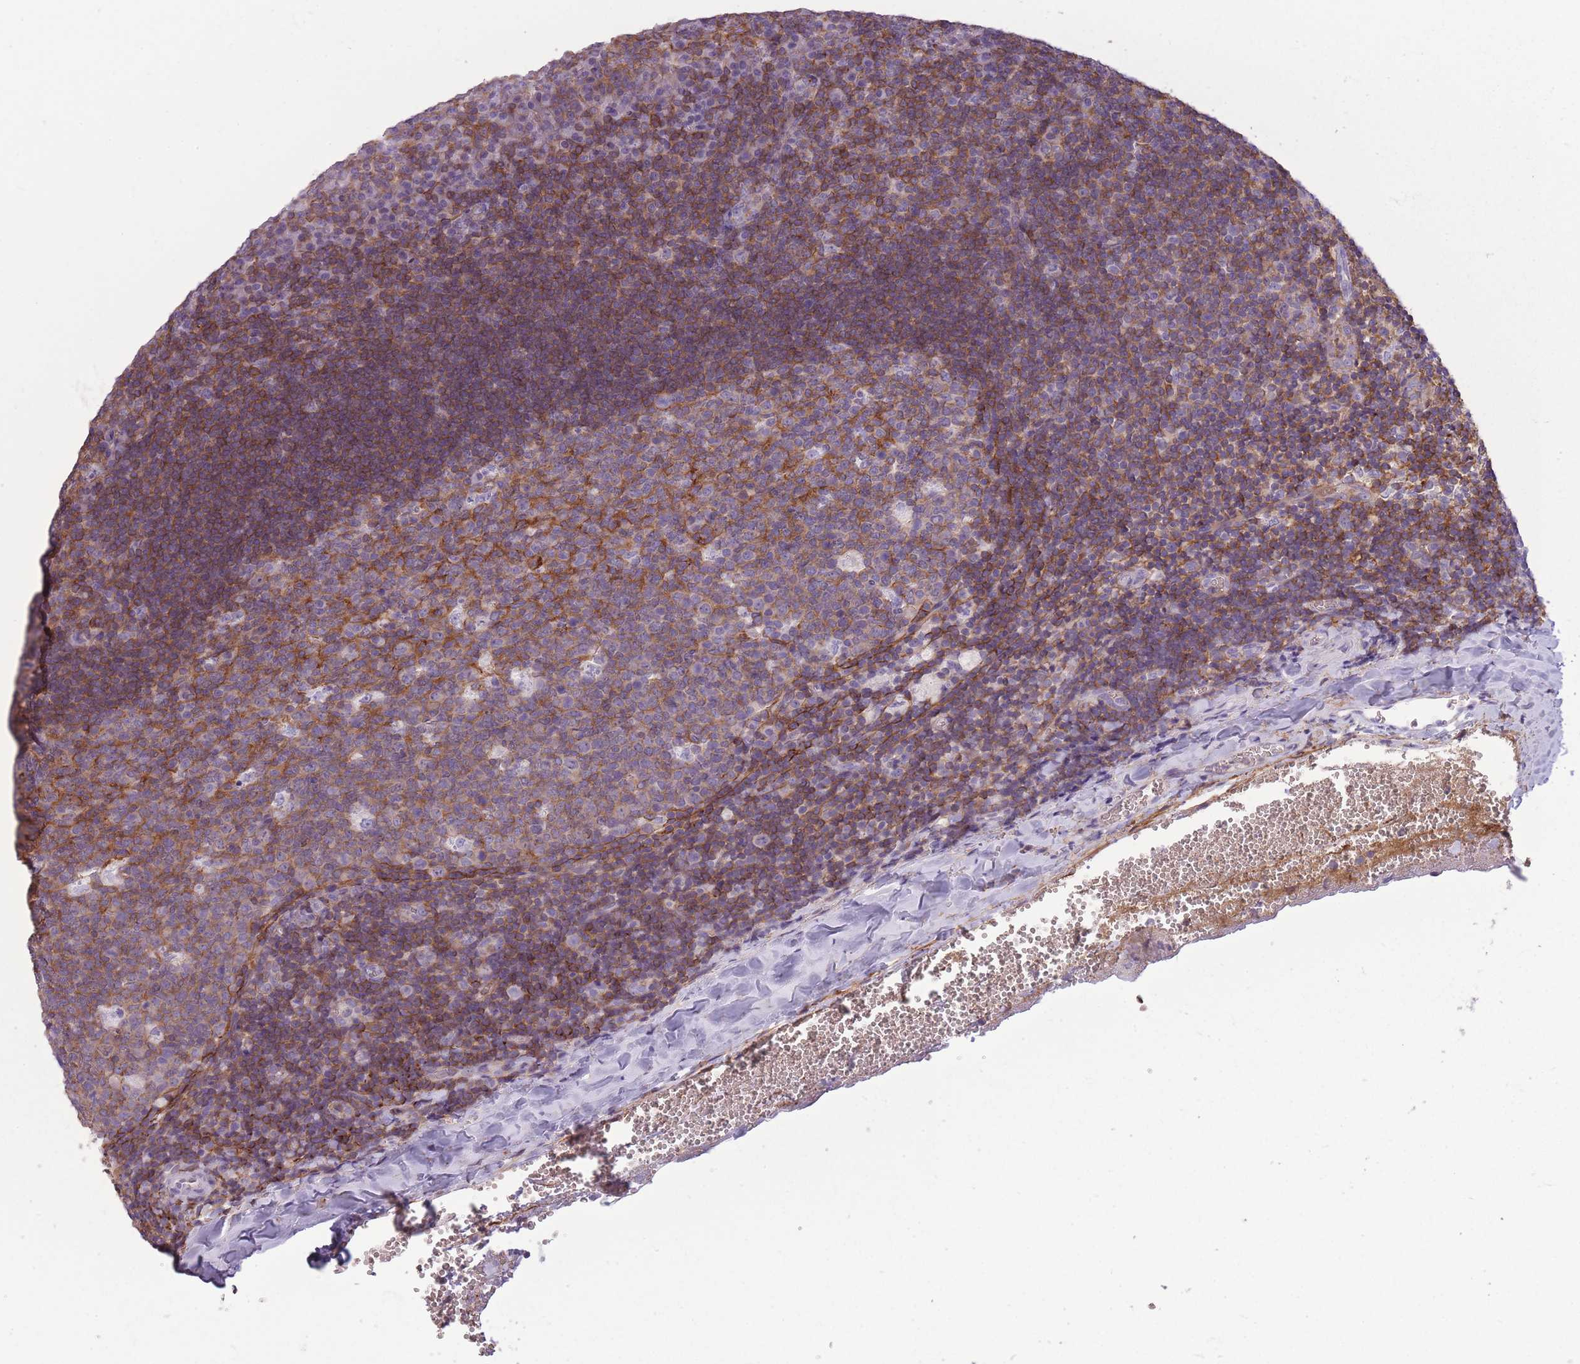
{"staining": {"intensity": "moderate", "quantity": "25%-75%", "location": "cytoplasmic/membranous"}, "tissue": "tonsil", "cell_type": "Germinal center cells", "image_type": "normal", "snomed": [{"axis": "morphology", "description": "Normal tissue, NOS"}, {"axis": "topography", "description": "Tonsil"}], "caption": "Human tonsil stained with a brown dye reveals moderate cytoplasmic/membranous positive staining in approximately 25%-75% of germinal center cells.", "gene": "ADD1", "patient": {"sex": "male", "age": 17}}